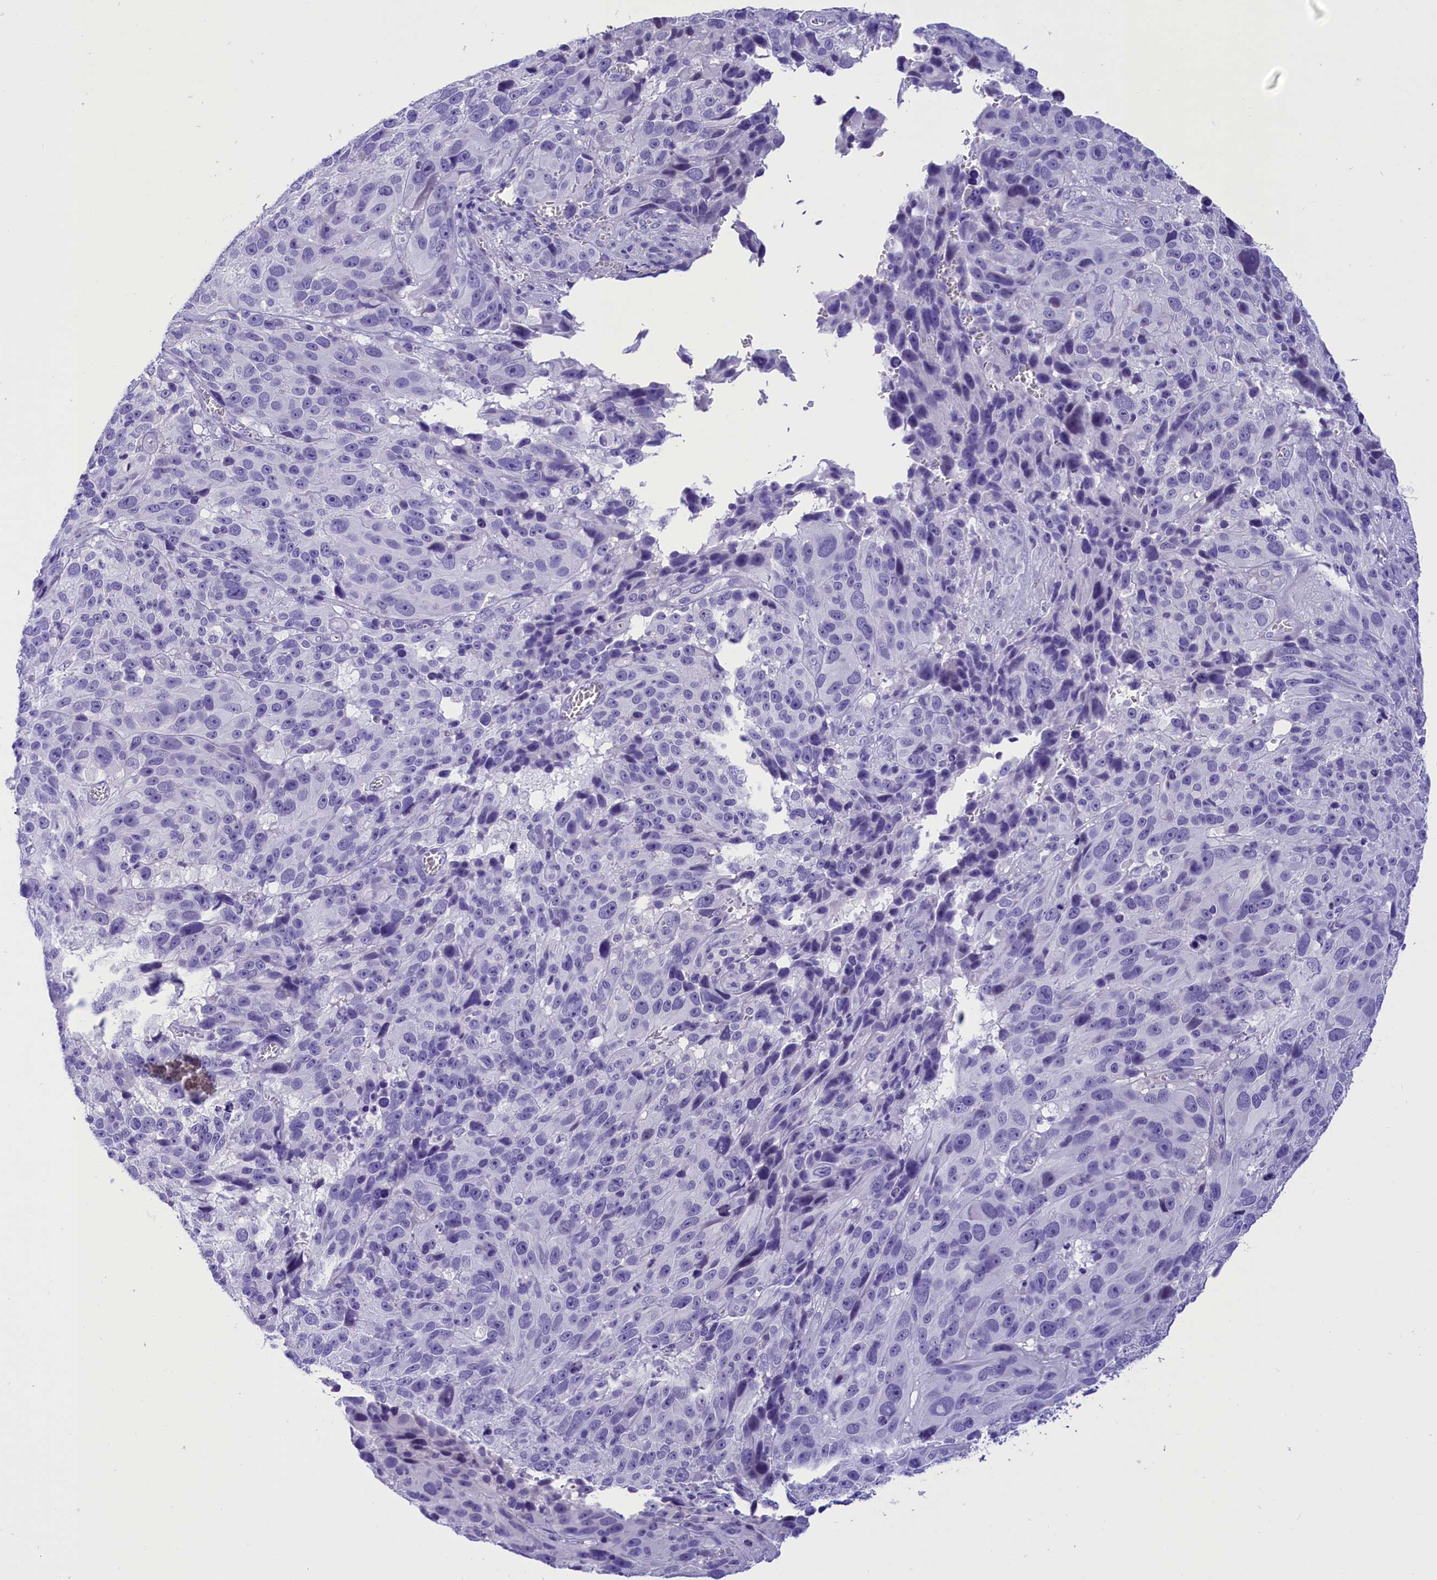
{"staining": {"intensity": "negative", "quantity": "none", "location": "none"}, "tissue": "melanoma", "cell_type": "Tumor cells", "image_type": "cancer", "snomed": [{"axis": "morphology", "description": "Malignant melanoma, NOS"}, {"axis": "topography", "description": "Skin"}], "caption": "The histopathology image displays no staining of tumor cells in malignant melanoma.", "gene": "ABAT", "patient": {"sex": "male", "age": 84}}